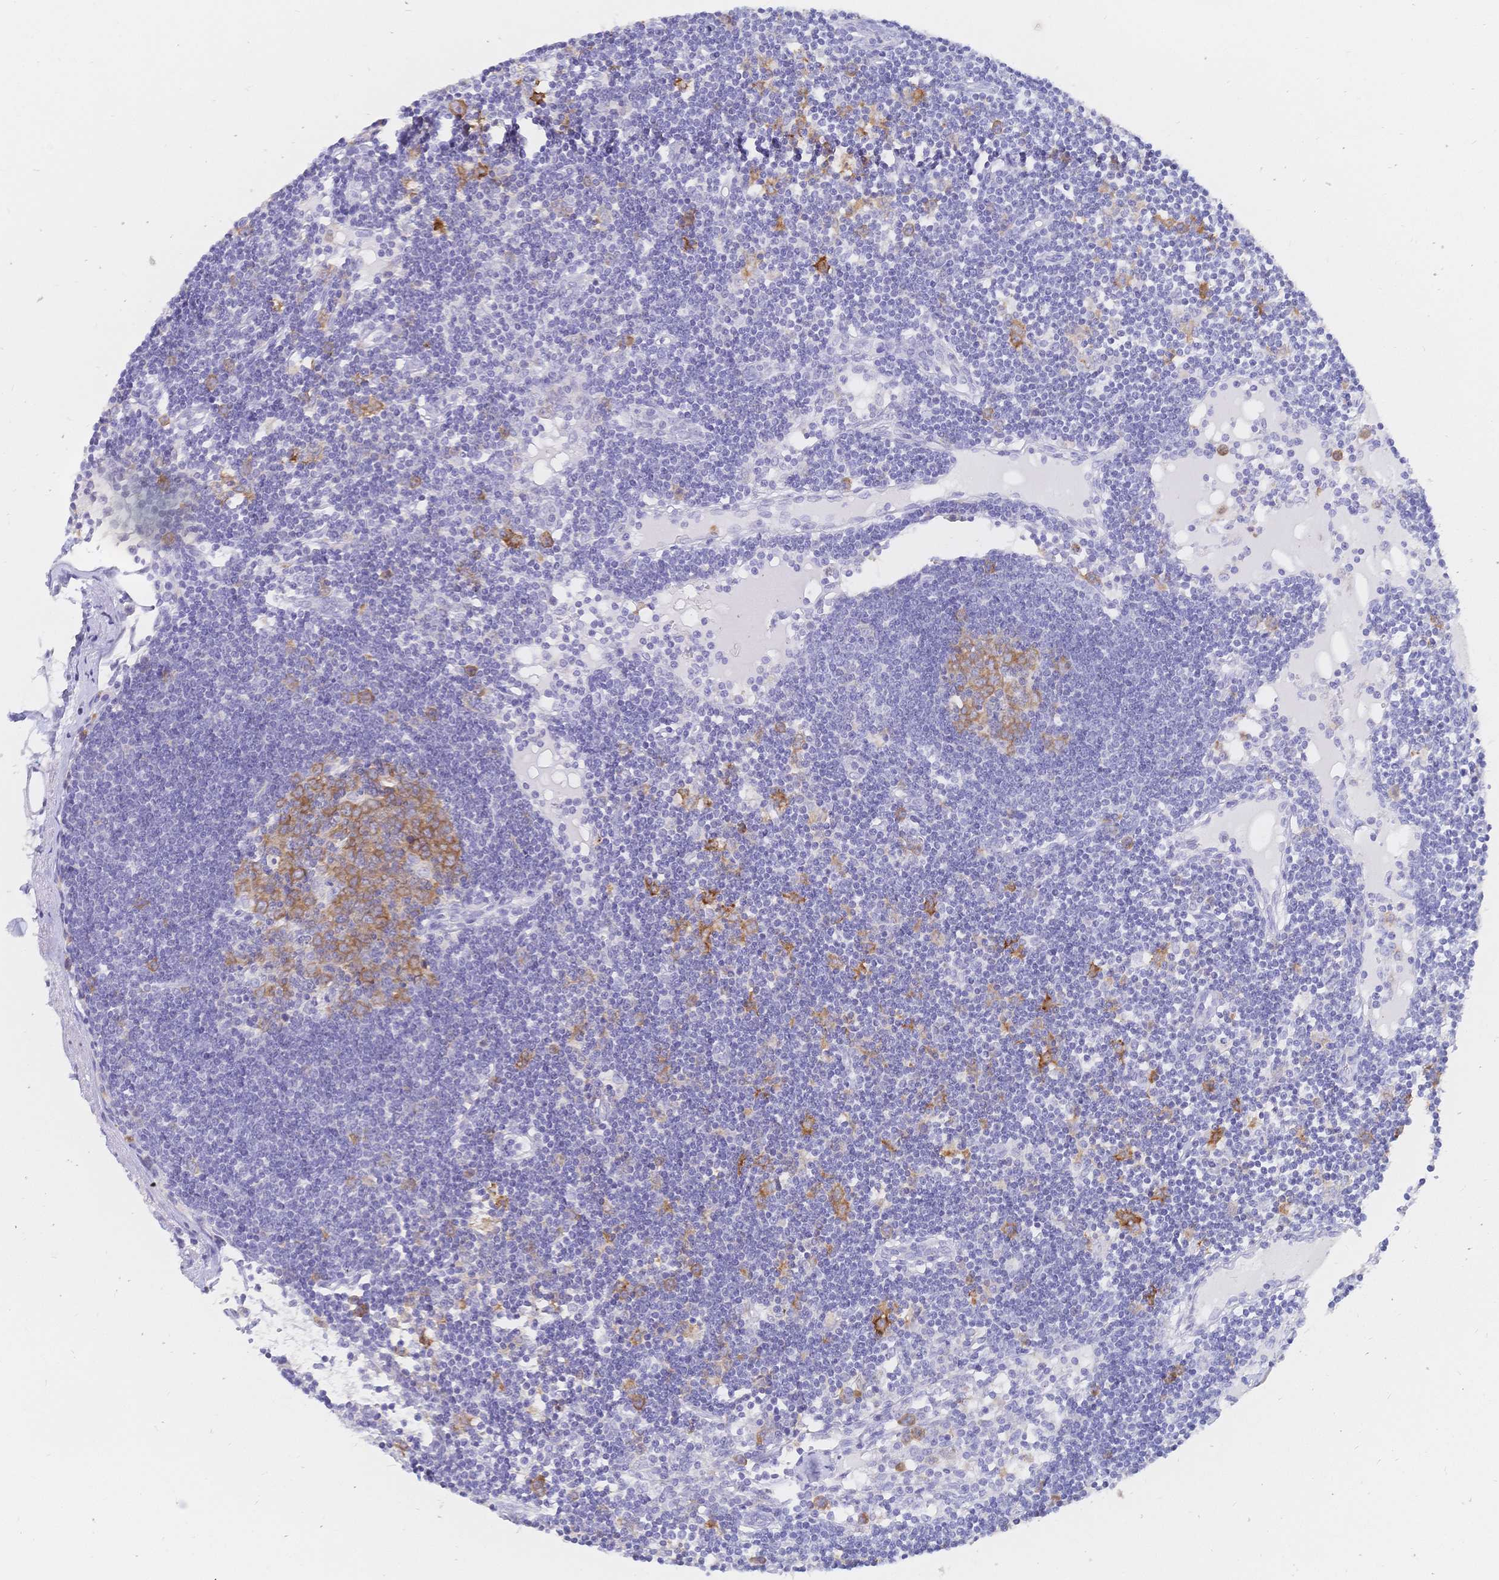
{"staining": {"intensity": "moderate", "quantity": "25%-75%", "location": "cytoplasmic/membranous"}, "tissue": "lymph node", "cell_type": "Germinal center cells", "image_type": "normal", "snomed": [{"axis": "morphology", "description": "Normal tissue, NOS"}, {"axis": "topography", "description": "Lymph node"}], "caption": "Immunohistochemistry staining of normal lymph node, which displays medium levels of moderate cytoplasmic/membranous positivity in approximately 25%-75% of germinal center cells indicating moderate cytoplasmic/membranous protein staining. The staining was performed using DAB (brown) for protein detection and nuclei were counterstained in hematoxylin (blue).", "gene": "RRM1", "patient": {"sex": "female", "age": 65}}